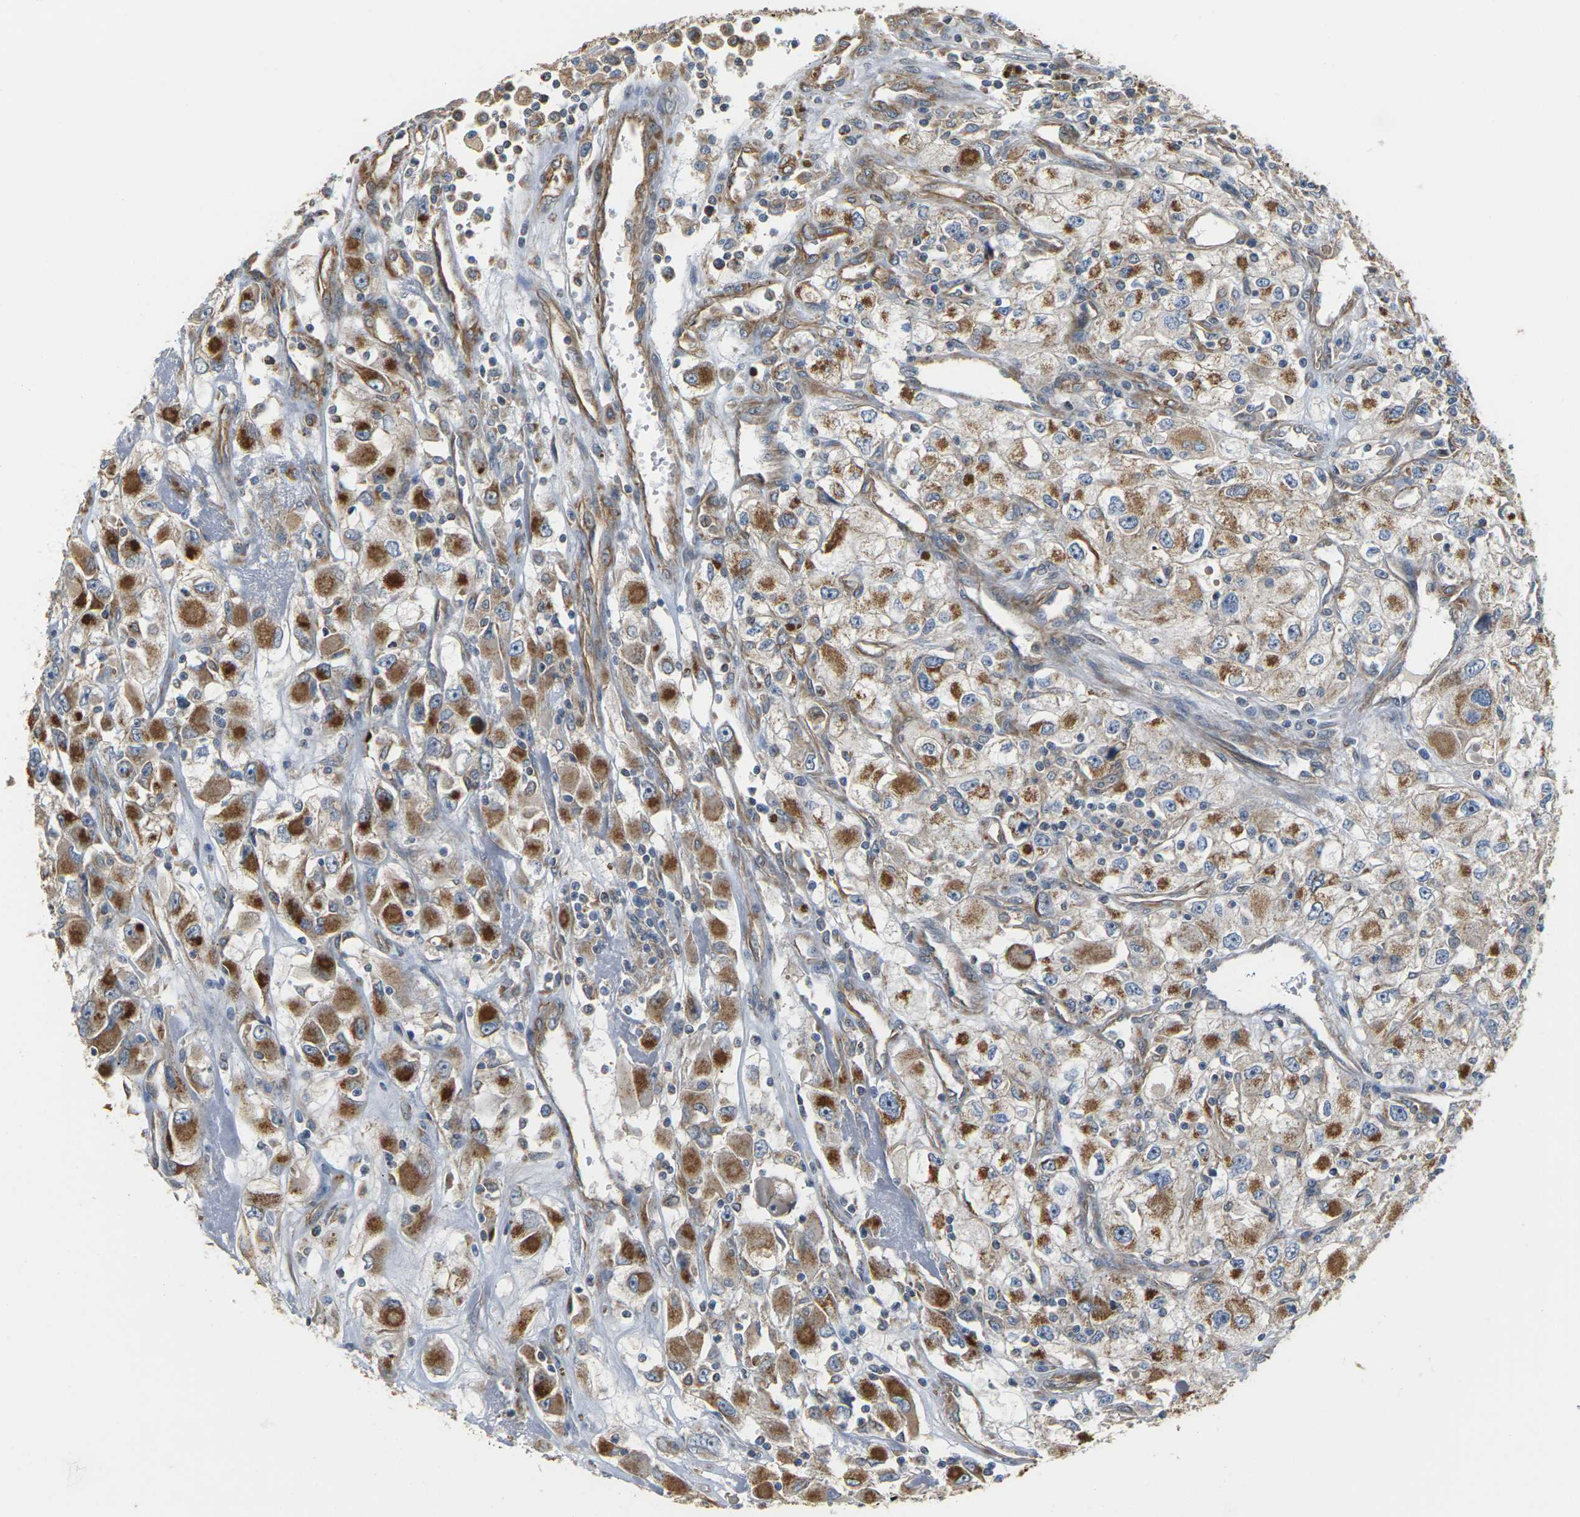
{"staining": {"intensity": "moderate", "quantity": ">75%", "location": "cytoplasmic/membranous"}, "tissue": "renal cancer", "cell_type": "Tumor cells", "image_type": "cancer", "snomed": [{"axis": "morphology", "description": "Adenocarcinoma, NOS"}, {"axis": "topography", "description": "Kidney"}], "caption": "Immunohistochemistry (IHC) of human renal cancer displays medium levels of moderate cytoplasmic/membranous staining in about >75% of tumor cells. (Brightfield microscopy of DAB IHC at high magnification).", "gene": "PCDHB4", "patient": {"sex": "female", "age": 52}}